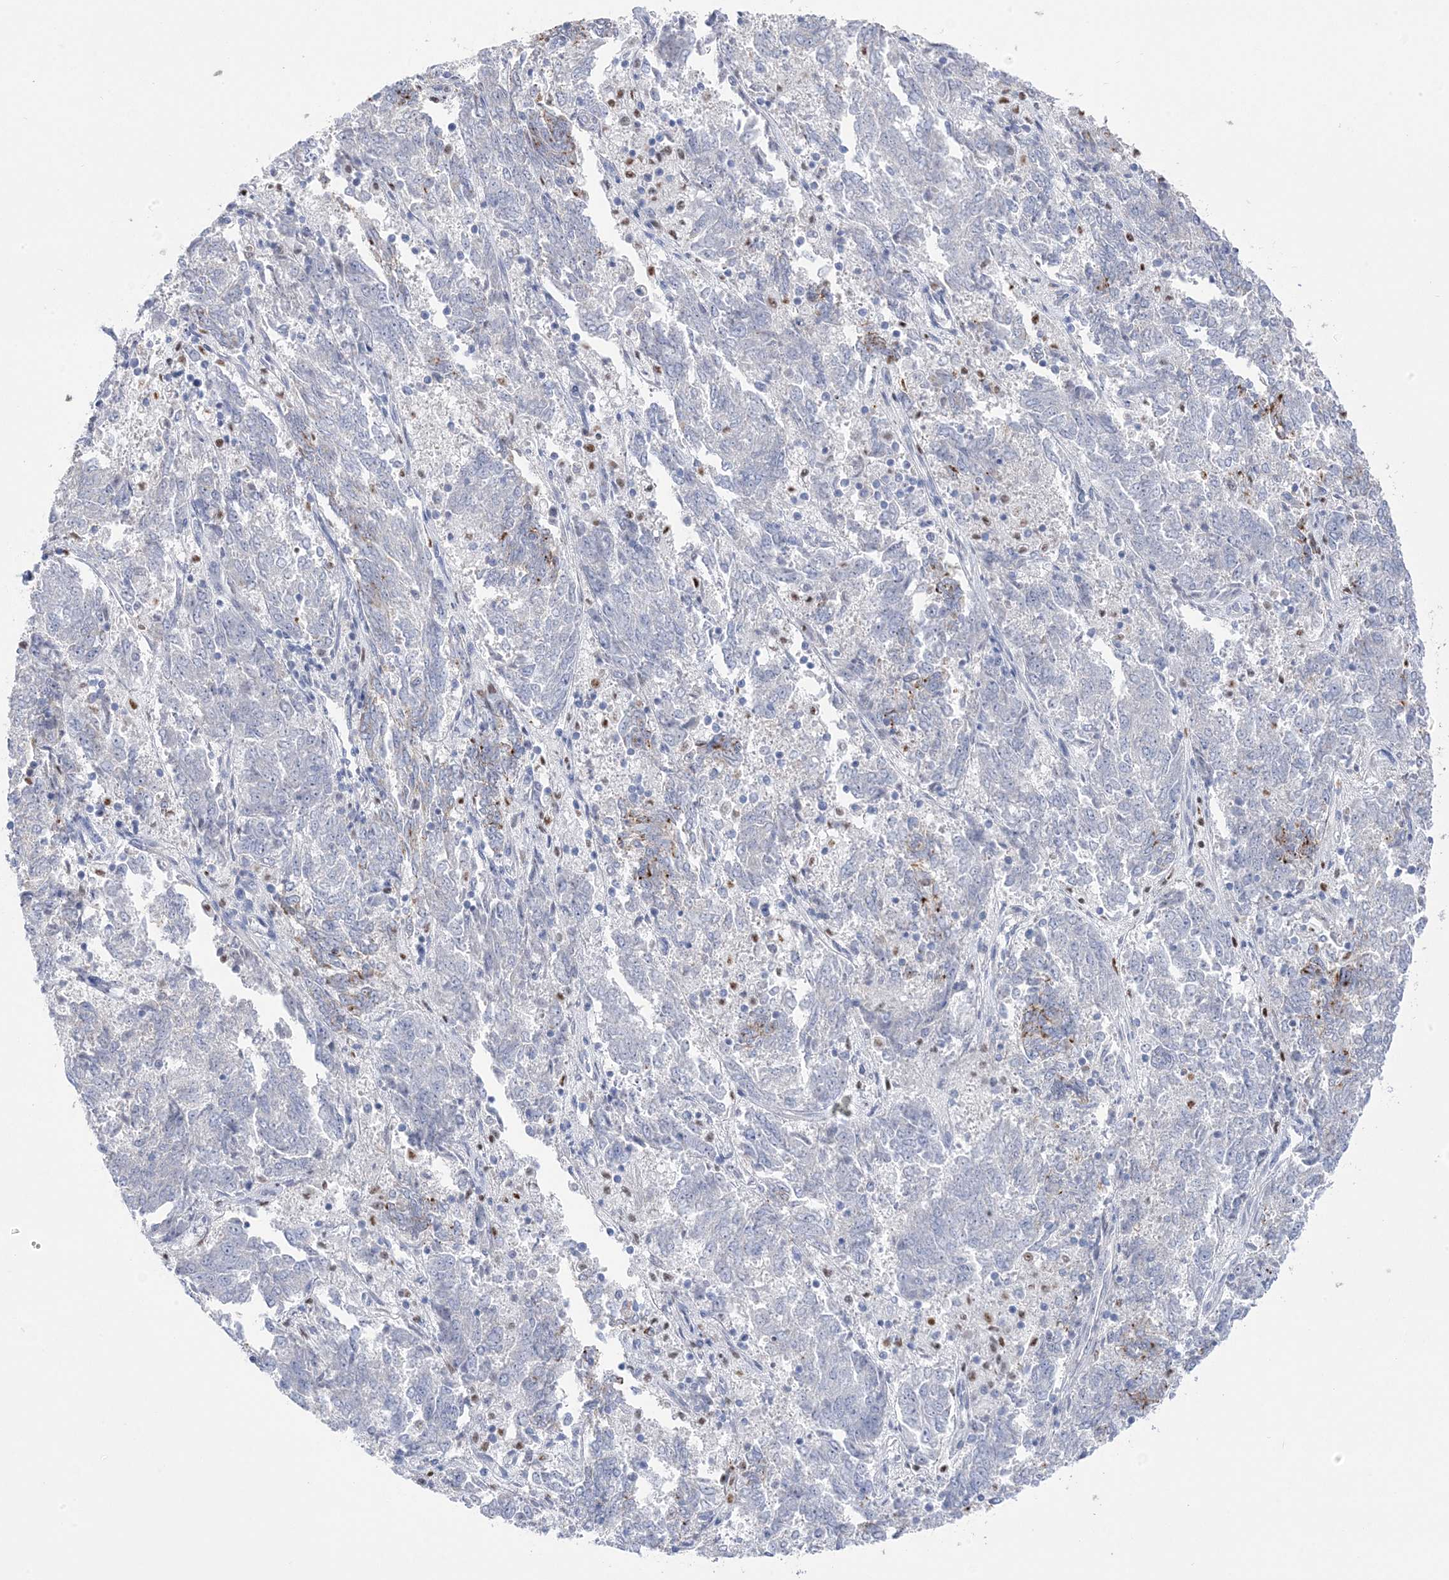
{"staining": {"intensity": "negative", "quantity": "none", "location": "none"}, "tissue": "endometrial cancer", "cell_type": "Tumor cells", "image_type": "cancer", "snomed": [{"axis": "morphology", "description": "Adenocarcinoma, NOS"}, {"axis": "topography", "description": "Endometrium"}], "caption": "Immunohistochemistry of human endometrial adenocarcinoma displays no staining in tumor cells.", "gene": "GTPBP6", "patient": {"sex": "female", "age": 80}}